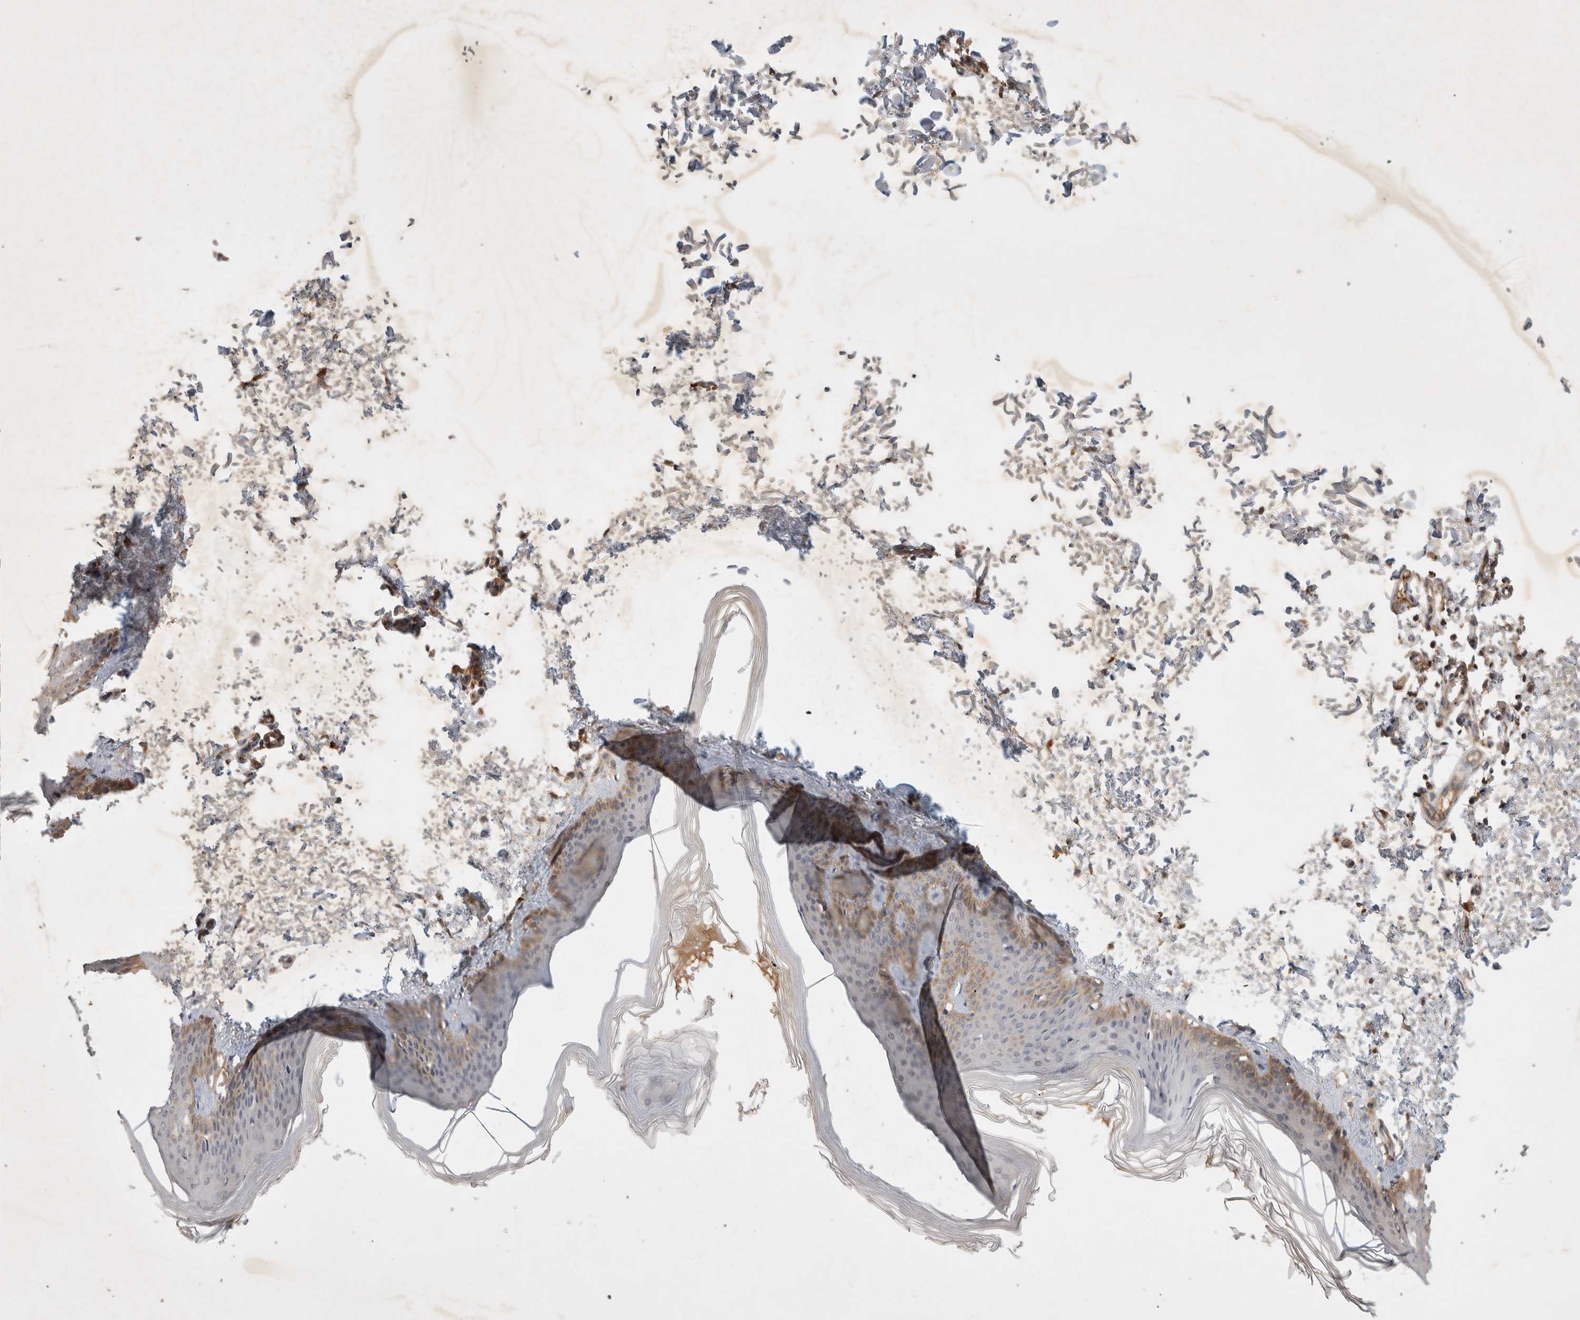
{"staining": {"intensity": "weak", "quantity": "25%-75%", "location": "cytoplasmic/membranous"}, "tissue": "skin", "cell_type": "Fibroblasts", "image_type": "normal", "snomed": [{"axis": "morphology", "description": "Normal tissue, NOS"}, {"axis": "topography", "description": "Skin"}], "caption": "Fibroblasts exhibit low levels of weak cytoplasmic/membranous staining in about 25%-75% of cells in unremarkable skin. (IHC, brightfield microscopy, high magnification).", "gene": "YES1", "patient": {"sex": "female", "age": 27}}